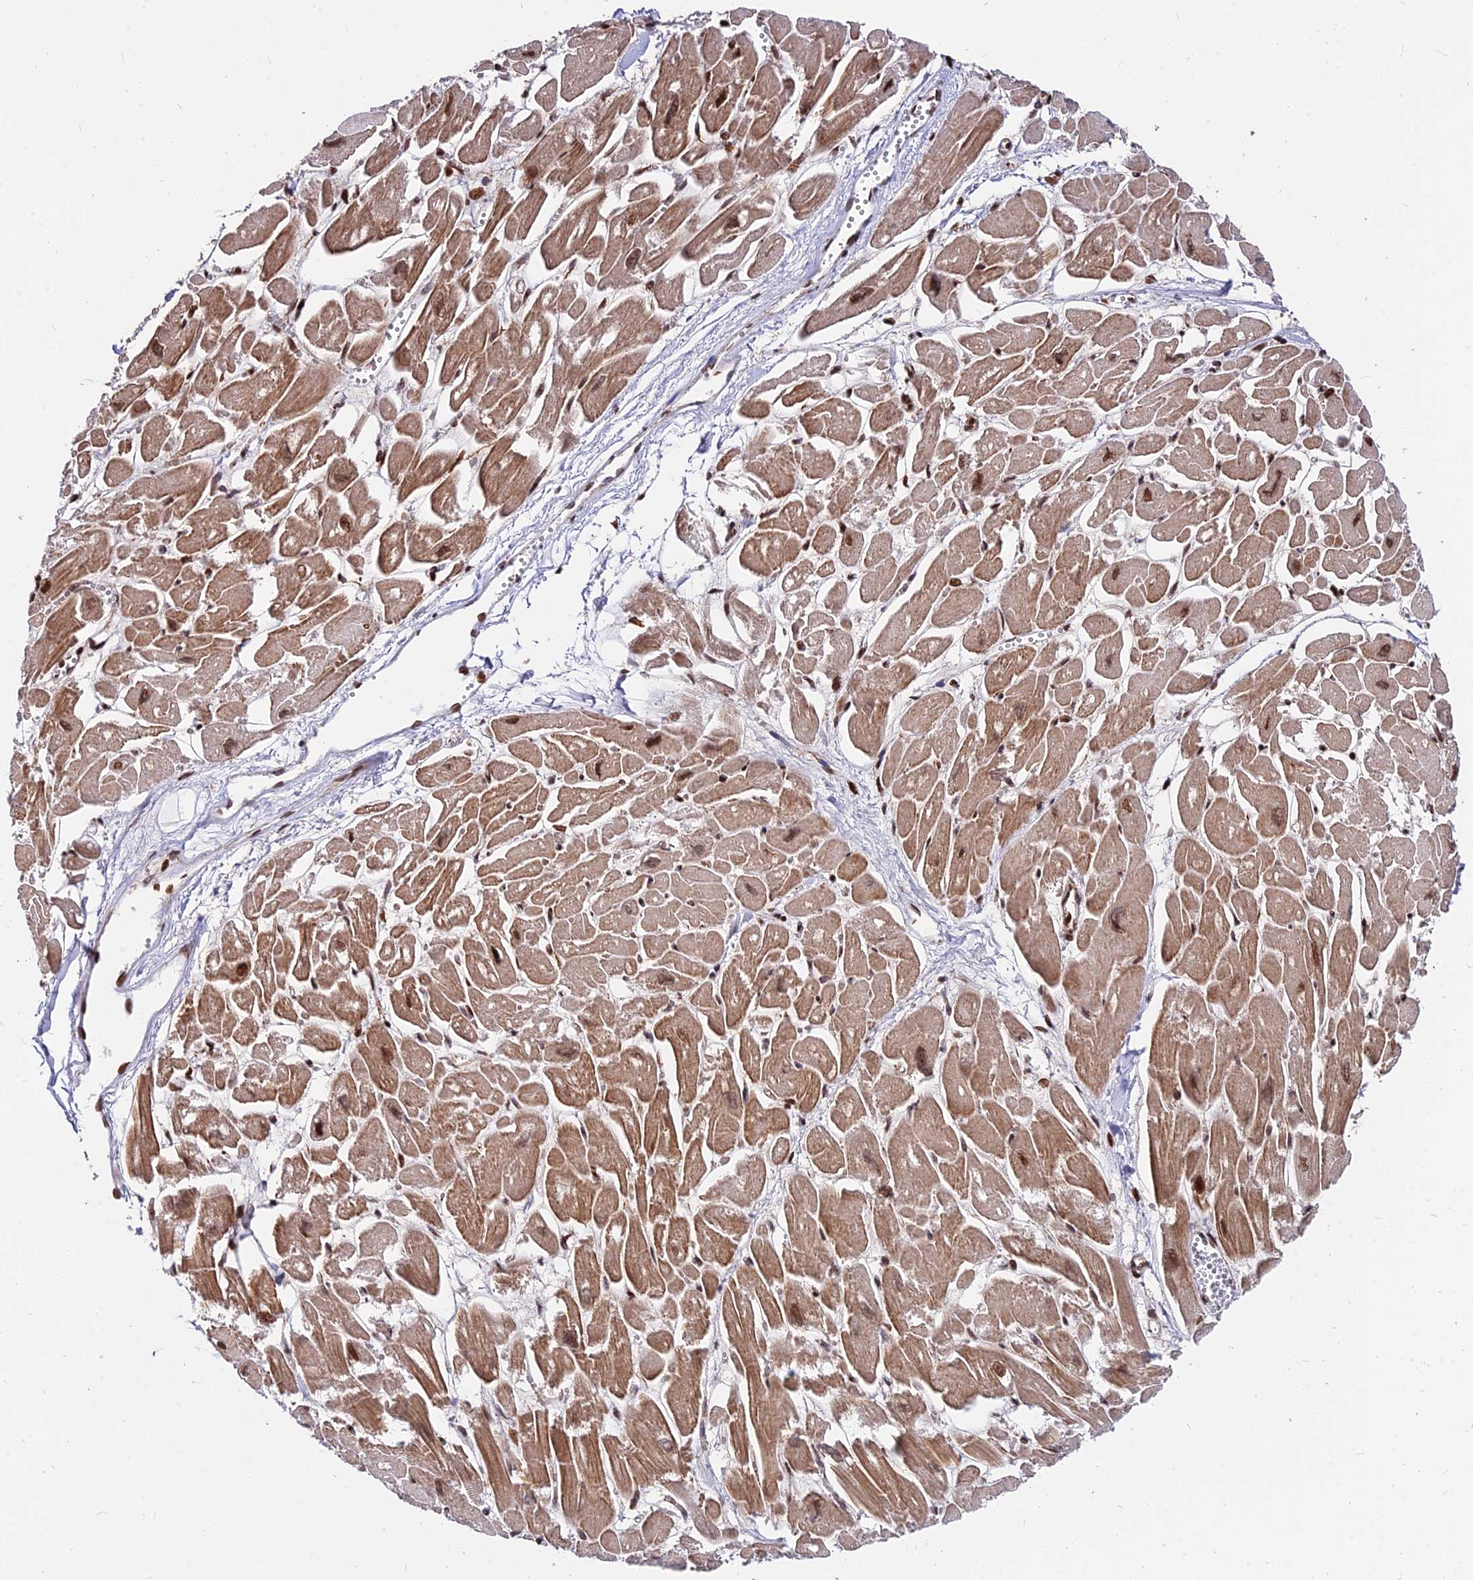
{"staining": {"intensity": "moderate", "quantity": ">75%", "location": "cytoplasmic/membranous,nuclear"}, "tissue": "heart muscle", "cell_type": "Cardiomyocytes", "image_type": "normal", "snomed": [{"axis": "morphology", "description": "Normal tissue, NOS"}, {"axis": "topography", "description": "Heart"}], "caption": "Immunohistochemistry photomicrograph of benign heart muscle: heart muscle stained using immunohistochemistry demonstrates medium levels of moderate protein expression localized specifically in the cytoplasmic/membranous,nuclear of cardiomyocytes, appearing as a cytoplasmic/membranous,nuclear brown color.", "gene": "NYAP2", "patient": {"sex": "male", "age": 54}}